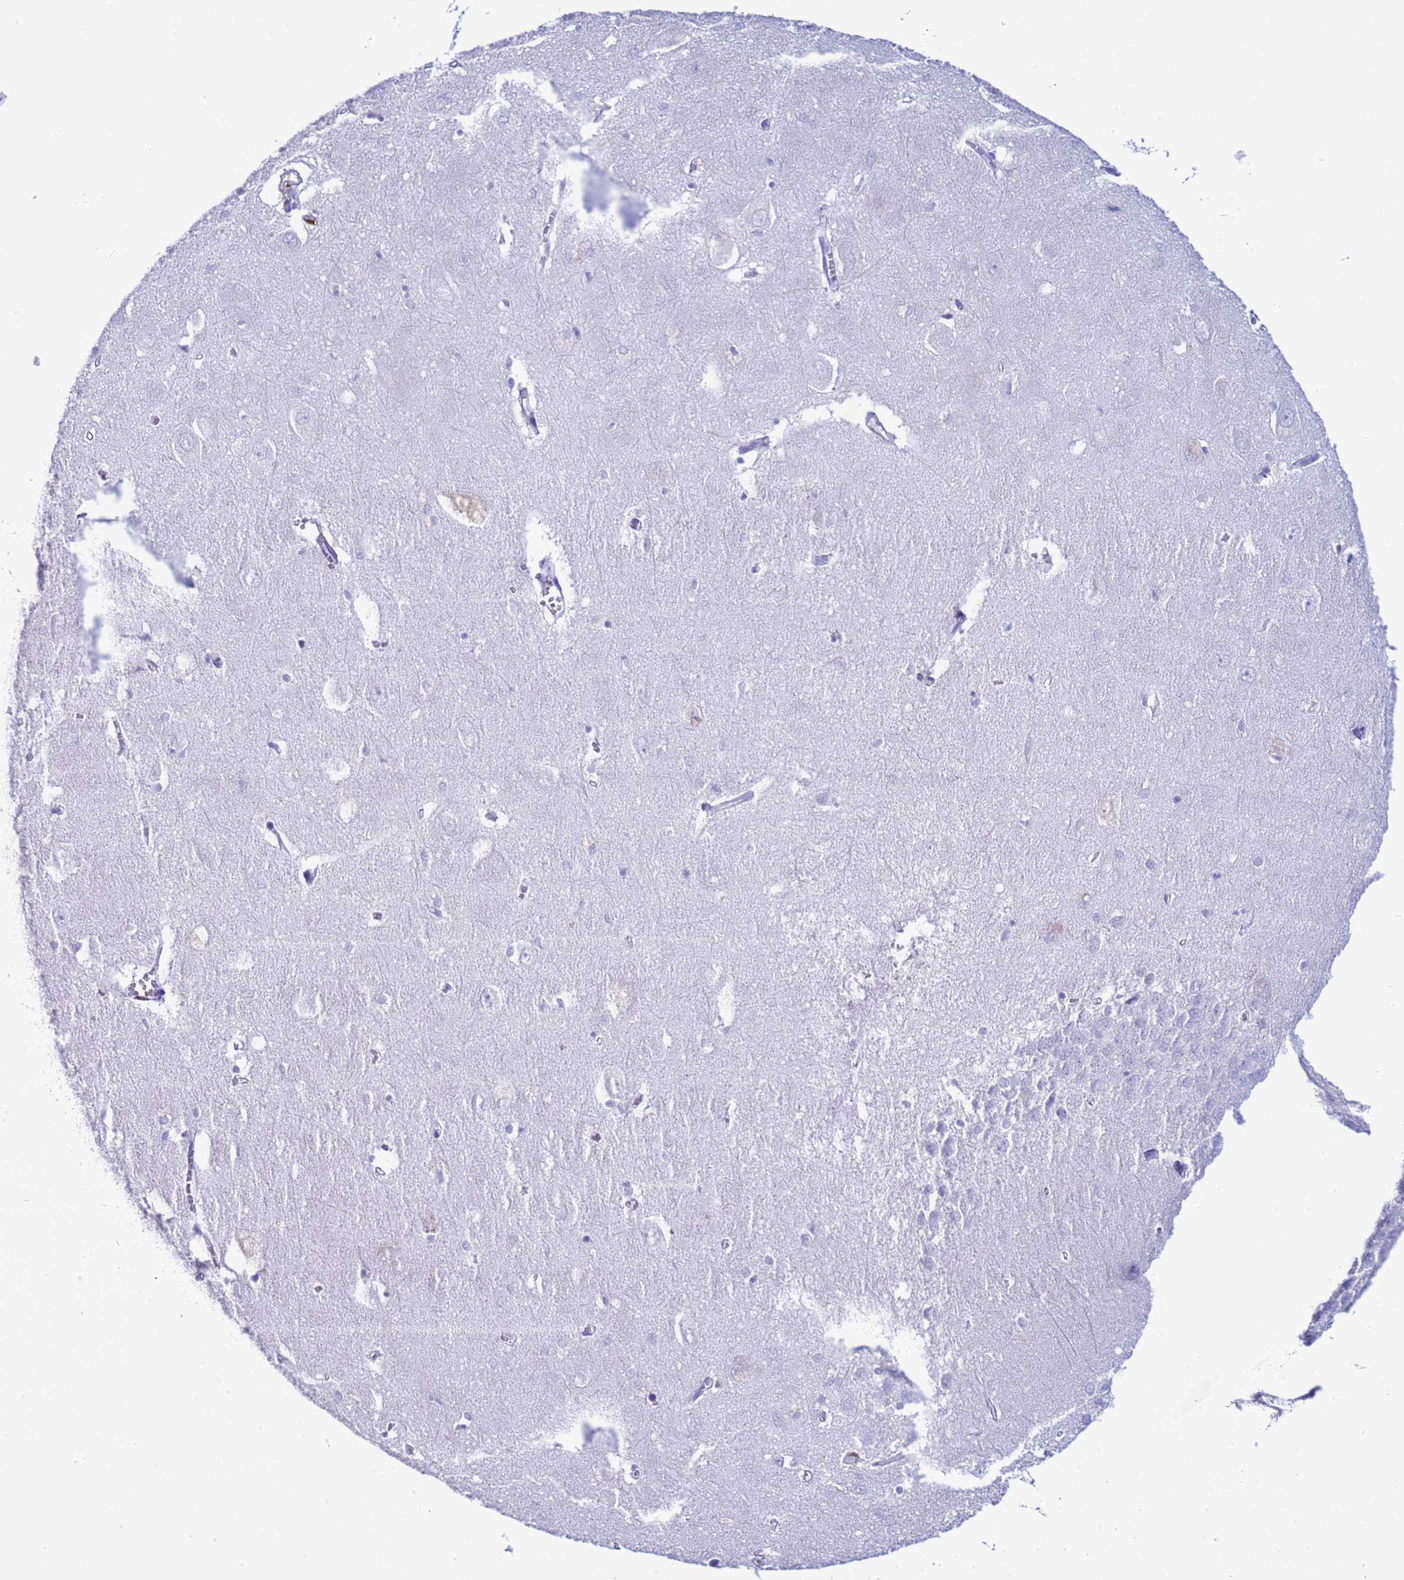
{"staining": {"intensity": "negative", "quantity": "none", "location": "none"}, "tissue": "hippocampus", "cell_type": "Glial cells", "image_type": "normal", "snomed": [{"axis": "morphology", "description": "Normal tissue, NOS"}, {"axis": "topography", "description": "Hippocampus"}], "caption": "Glial cells show no significant protein staining in unremarkable hippocampus.", "gene": "AKR1C2", "patient": {"sex": "female", "age": 64}}